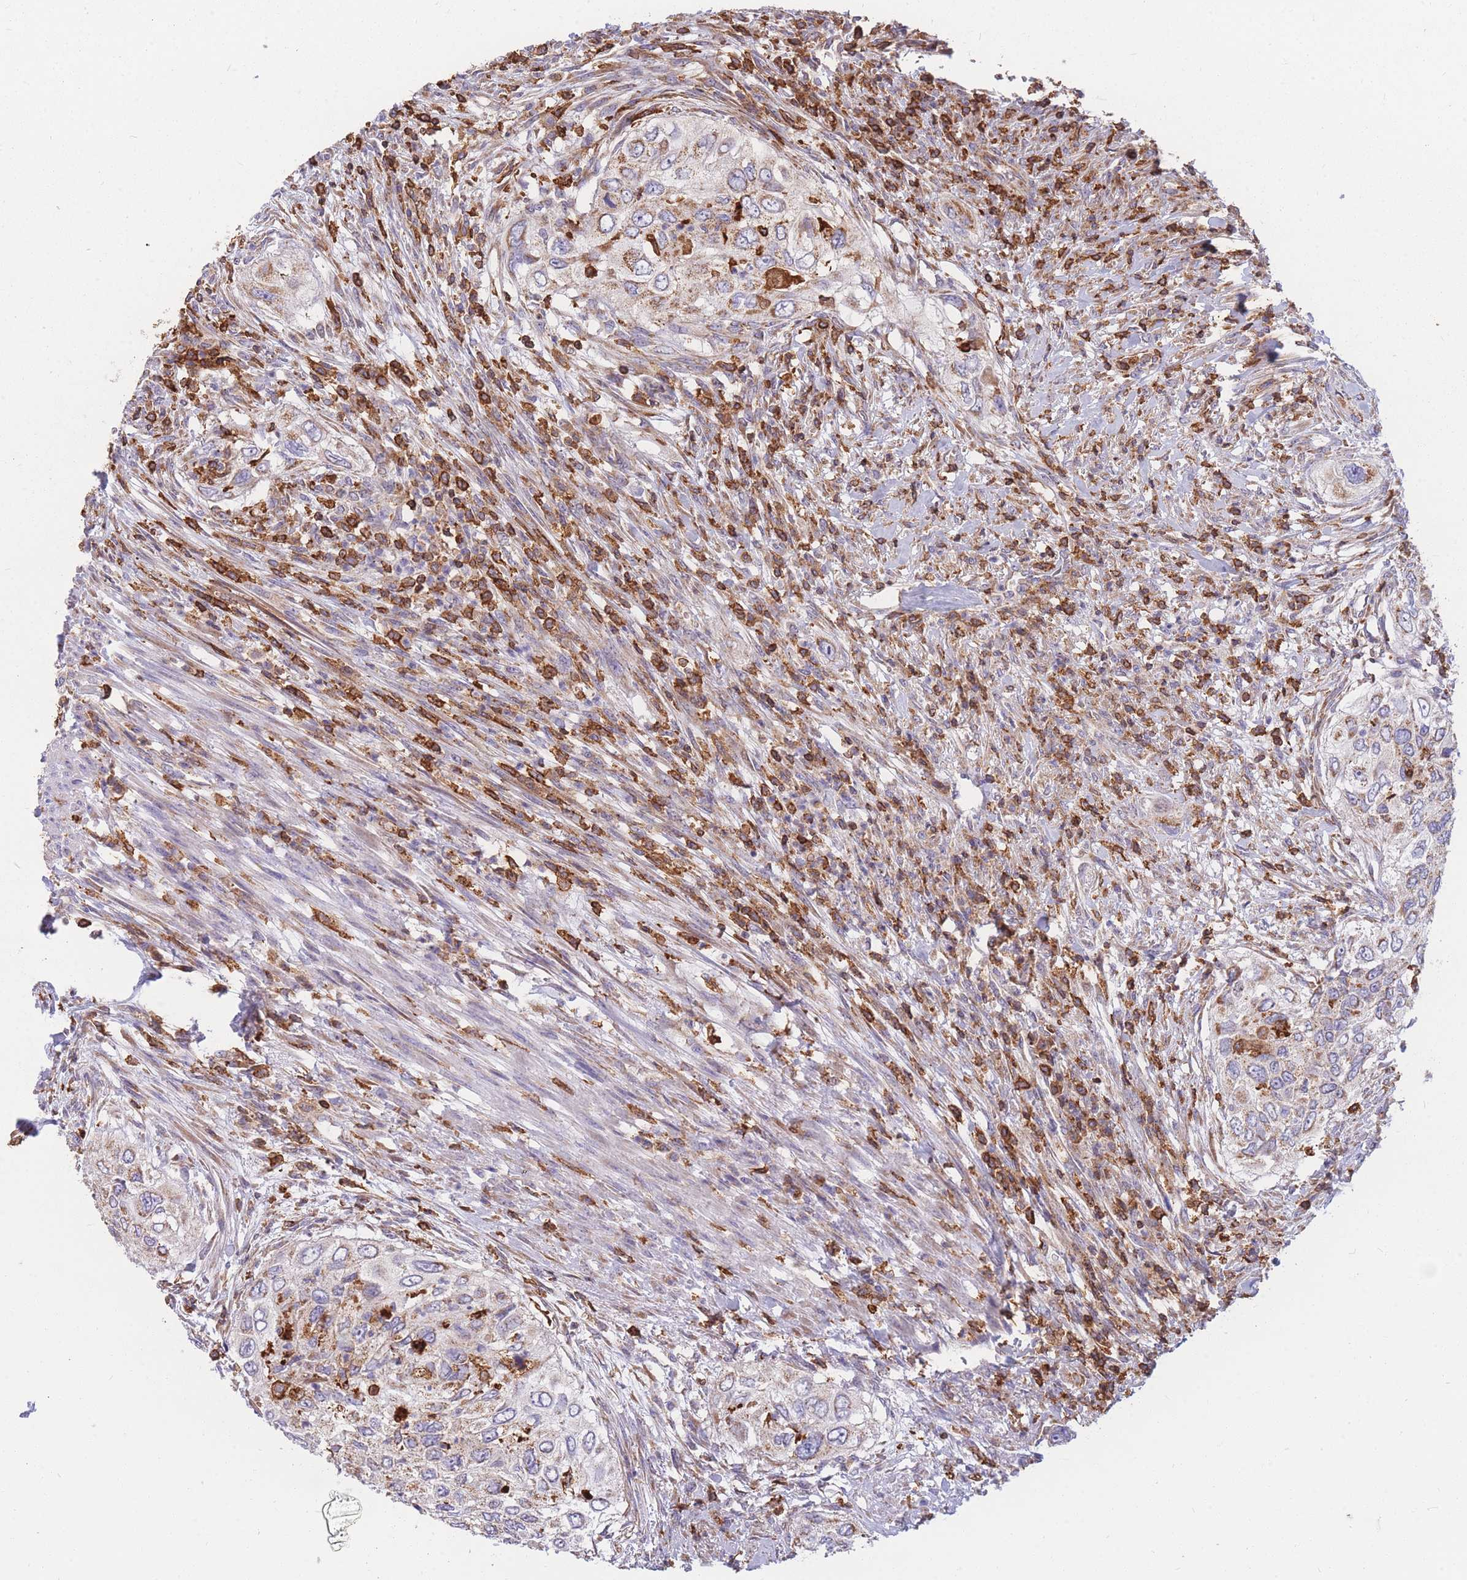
{"staining": {"intensity": "moderate", "quantity": "<25%", "location": "cytoplasmic/membranous"}, "tissue": "urothelial cancer", "cell_type": "Tumor cells", "image_type": "cancer", "snomed": [{"axis": "morphology", "description": "Urothelial carcinoma, High grade"}, {"axis": "topography", "description": "Urinary bladder"}], "caption": "The photomicrograph exhibits immunohistochemical staining of urothelial cancer. There is moderate cytoplasmic/membranous positivity is seen in about <25% of tumor cells. (IHC, brightfield microscopy, high magnification).", "gene": "MRPL54", "patient": {"sex": "female", "age": 60}}